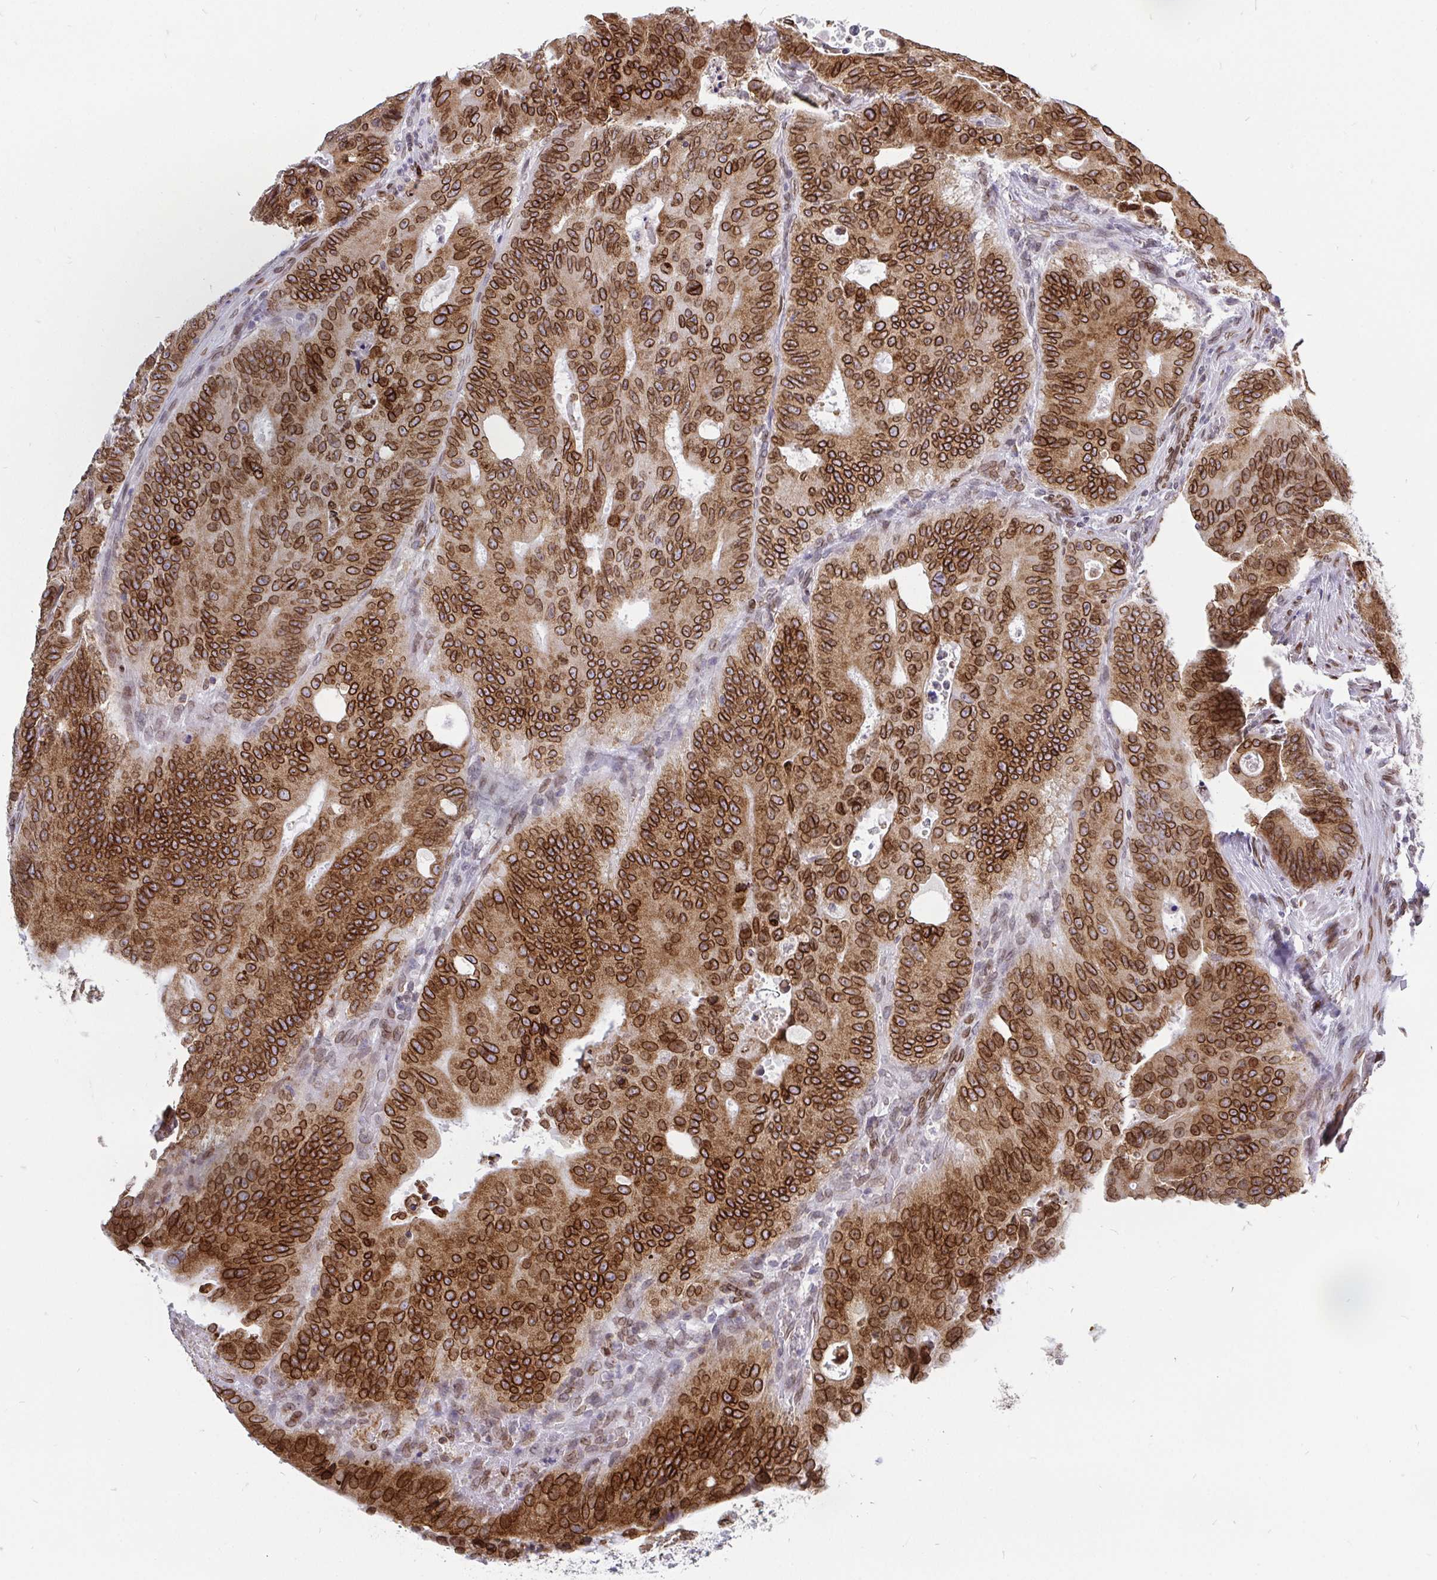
{"staining": {"intensity": "strong", "quantity": ">75%", "location": "cytoplasmic/membranous,nuclear"}, "tissue": "colorectal cancer", "cell_type": "Tumor cells", "image_type": "cancer", "snomed": [{"axis": "morphology", "description": "Adenocarcinoma, NOS"}, {"axis": "topography", "description": "Colon"}], "caption": "DAB (3,3'-diaminobenzidine) immunohistochemical staining of human colorectal adenocarcinoma exhibits strong cytoplasmic/membranous and nuclear protein positivity in approximately >75% of tumor cells. The staining is performed using DAB (3,3'-diaminobenzidine) brown chromogen to label protein expression. The nuclei are counter-stained blue using hematoxylin.", "gene": "EMD", "patient": {"sex": "male", "age": 62}}